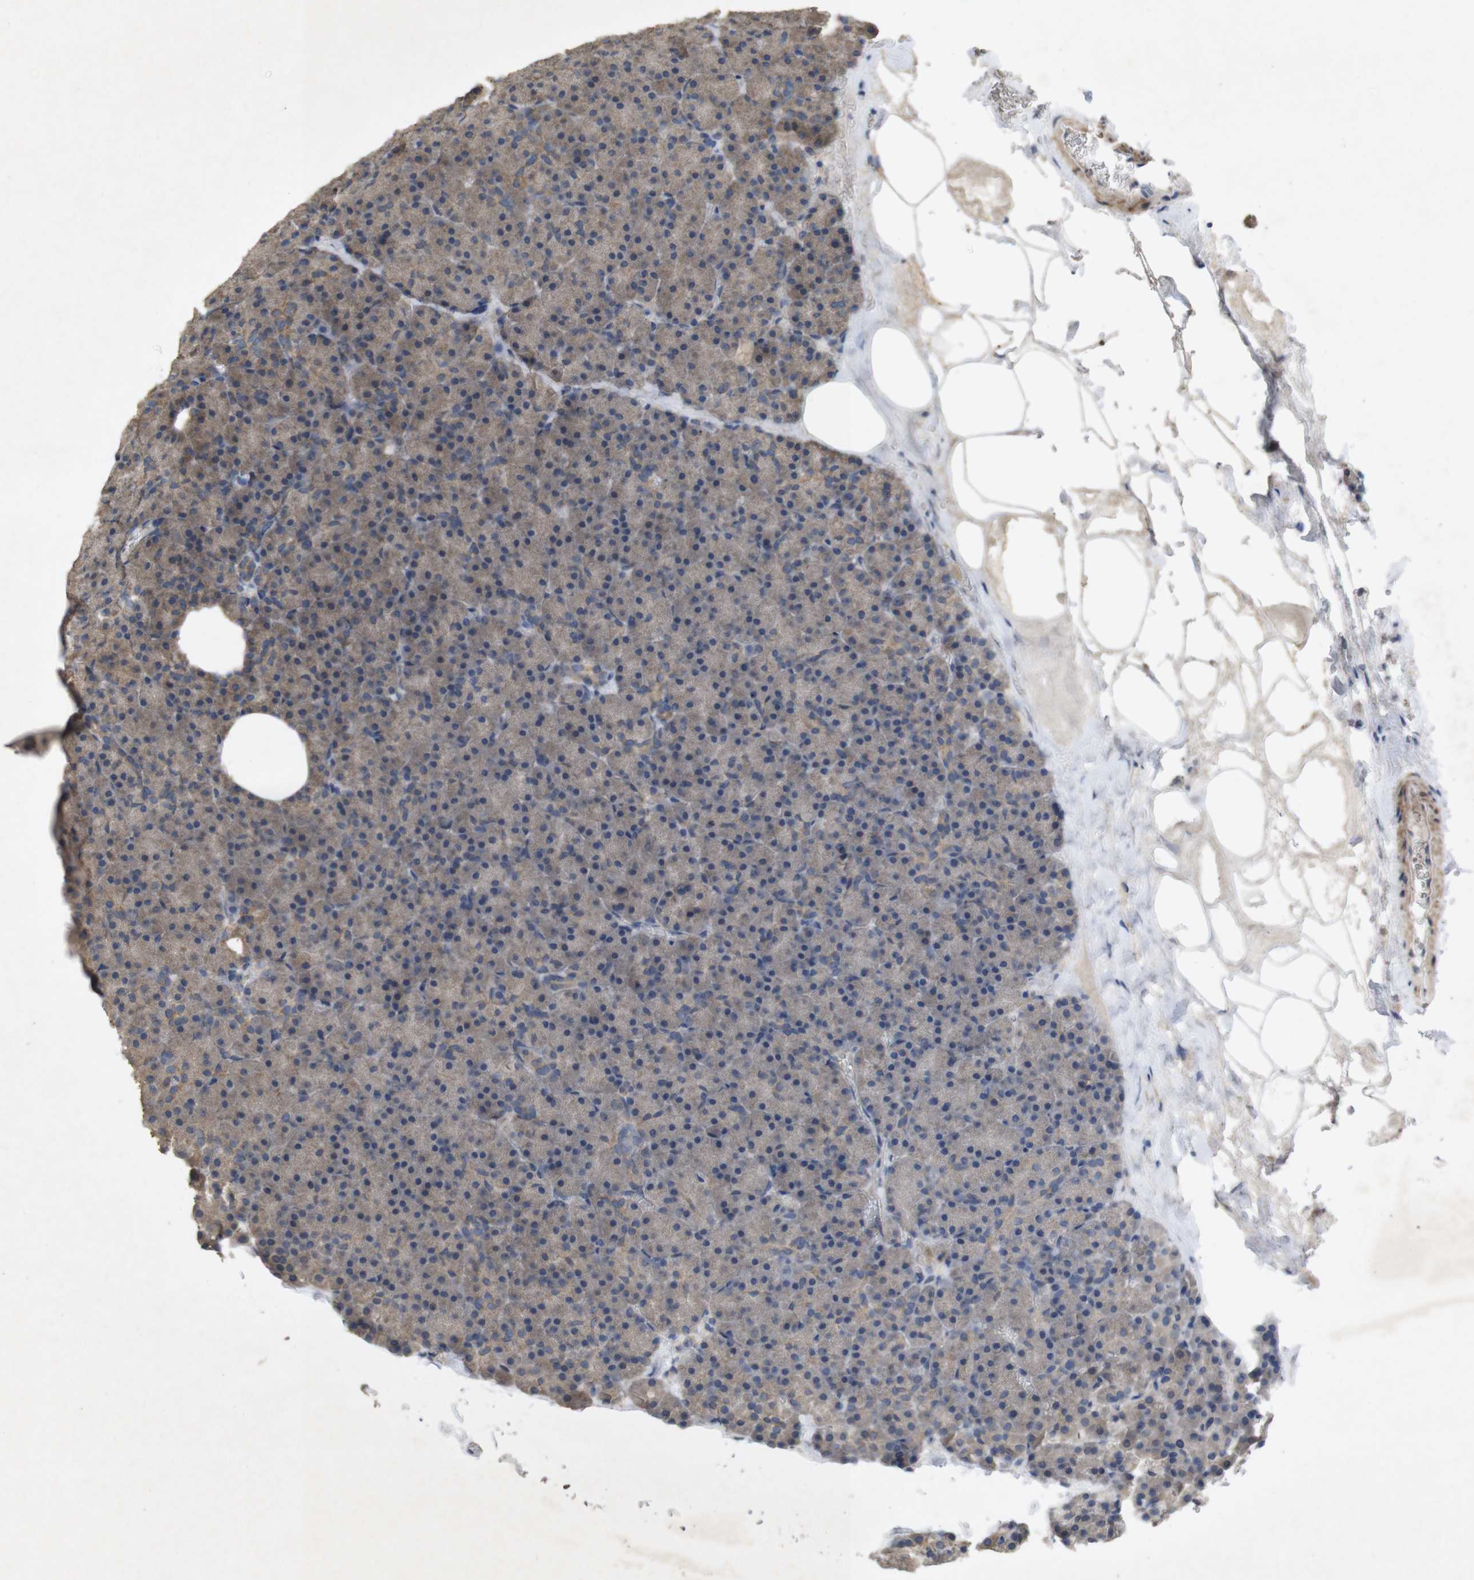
{"staining": {"intensity": "moderate", "quantity": ">75%", "location": "cytoplasmic/membranous"}, "tissue": "pancreas", "cell_type": "Exocrine glandular cells", "image_type": "normal", "snomed": [{"axis": "morphology", "description": "Normal tissue, NOS"}, {"axis": "topography", "description": "Pancreas"}], "caption": "Unremarkable pancreas was stained to show a protein in brown. There is medium levels of moderate cytoplasmic/membranous positivity in about >75% of exocrine glandular cells. (IHC, brightfield microscopy, high magnification).", "gene": "KCNS3", "patient": {"sex": "female", "age": 35}}